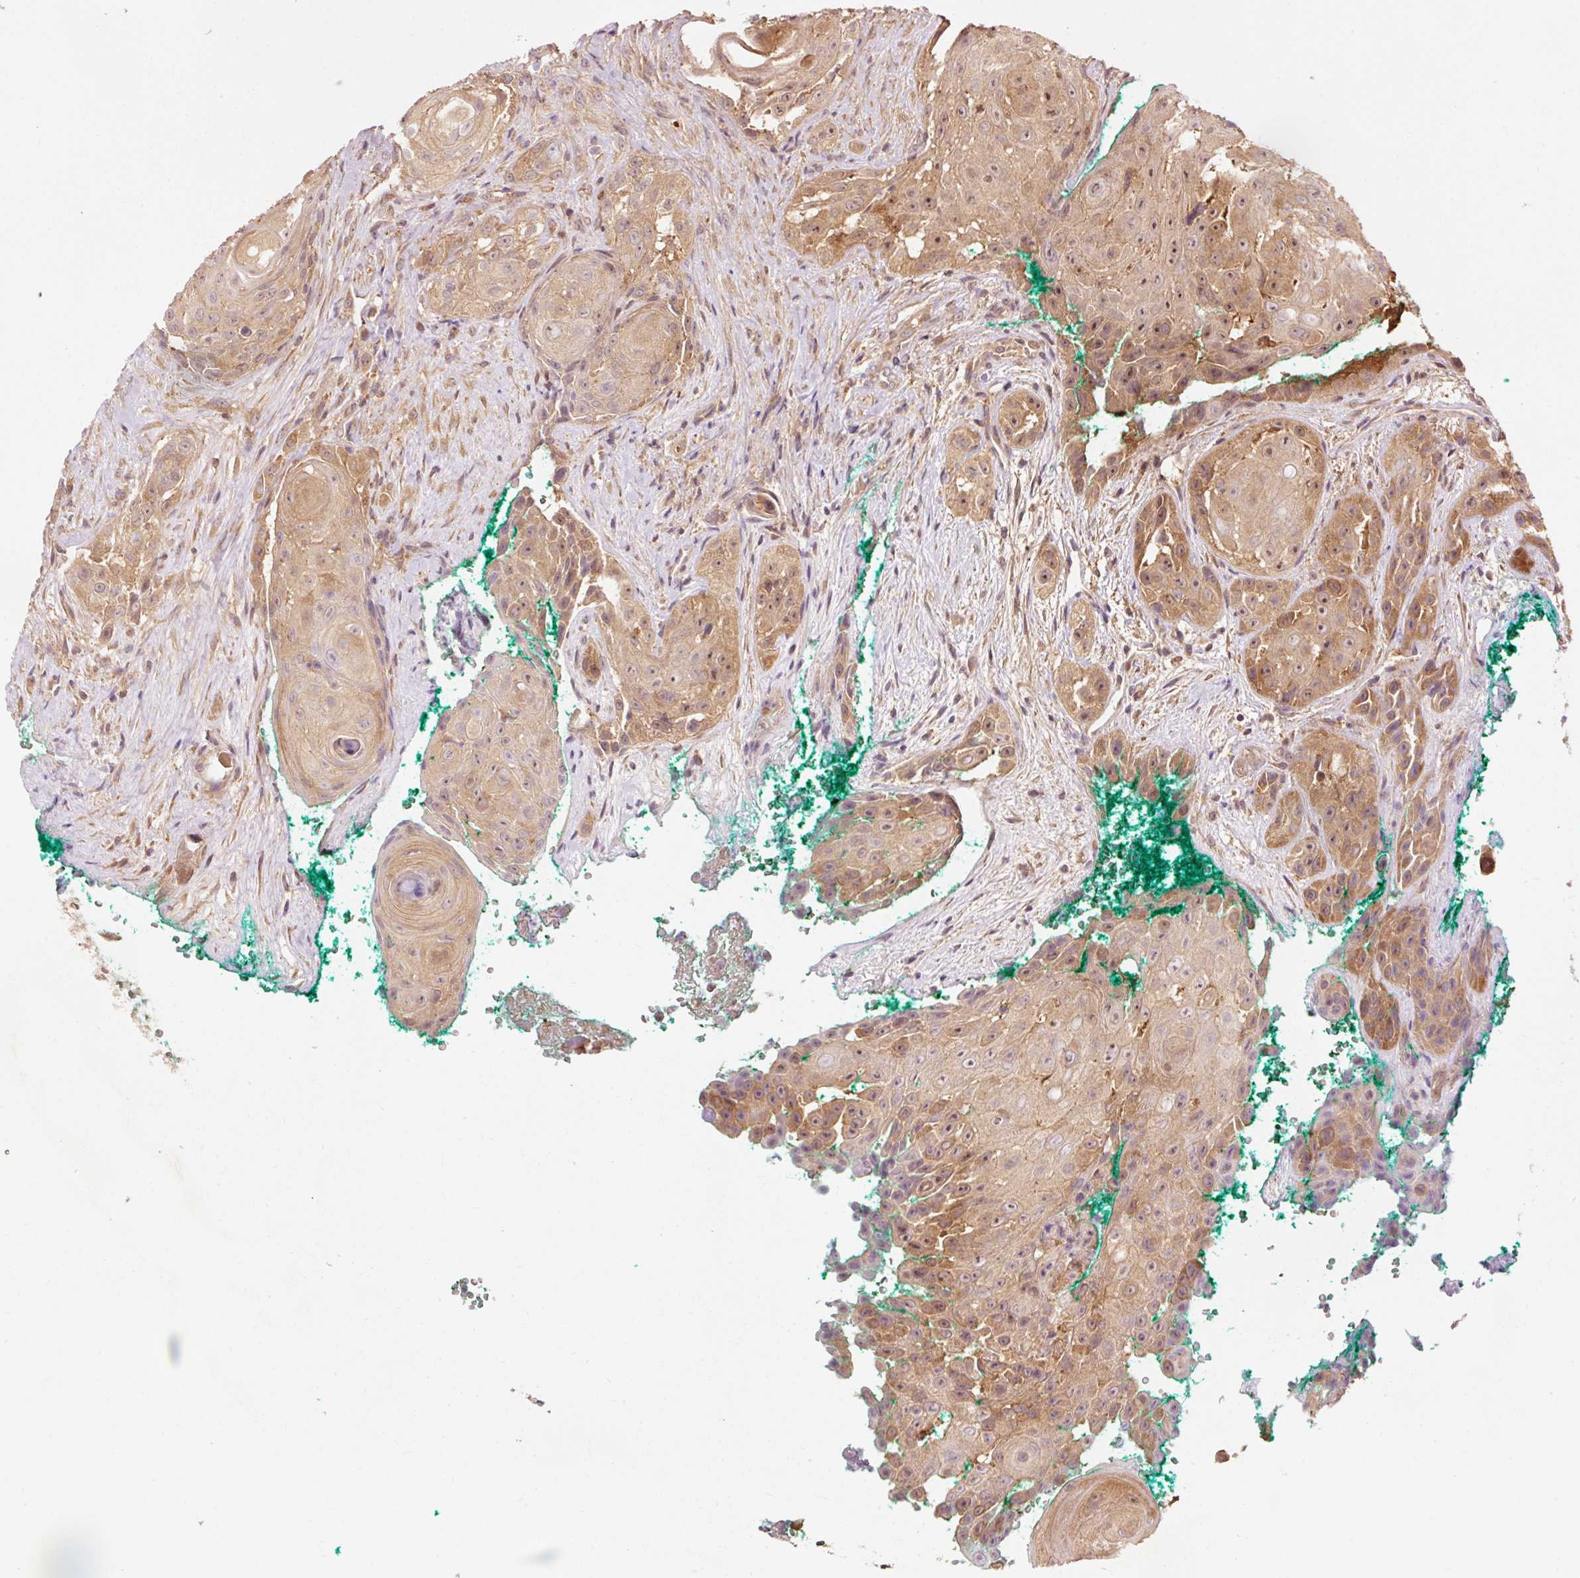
{"staining": {"intensity": "moderate", "quantity": ">75%", "location": "cytoplasmic/membranous,nuclear"}, "tissue": "head and neck cancer", "cell_type": "Tumor cells", "image_type": "cancer", "snomed": [{"axis": "morphology", "description": "Squamous cell carcinoma, NOS"}, {"axis": "topography", "description": "Head-Neck"}], "caption": "Immunohistochemistry (DAB (3,3'-diaminobenzidine)) staining of squamous cell carcinoma (head and neck) shows moderate cytoplasmic/membranous and nuclear protein expression in about >75% of tumor cells.", "gene": "PDAP1", "patient": {"sex": "male", "age": 83}}